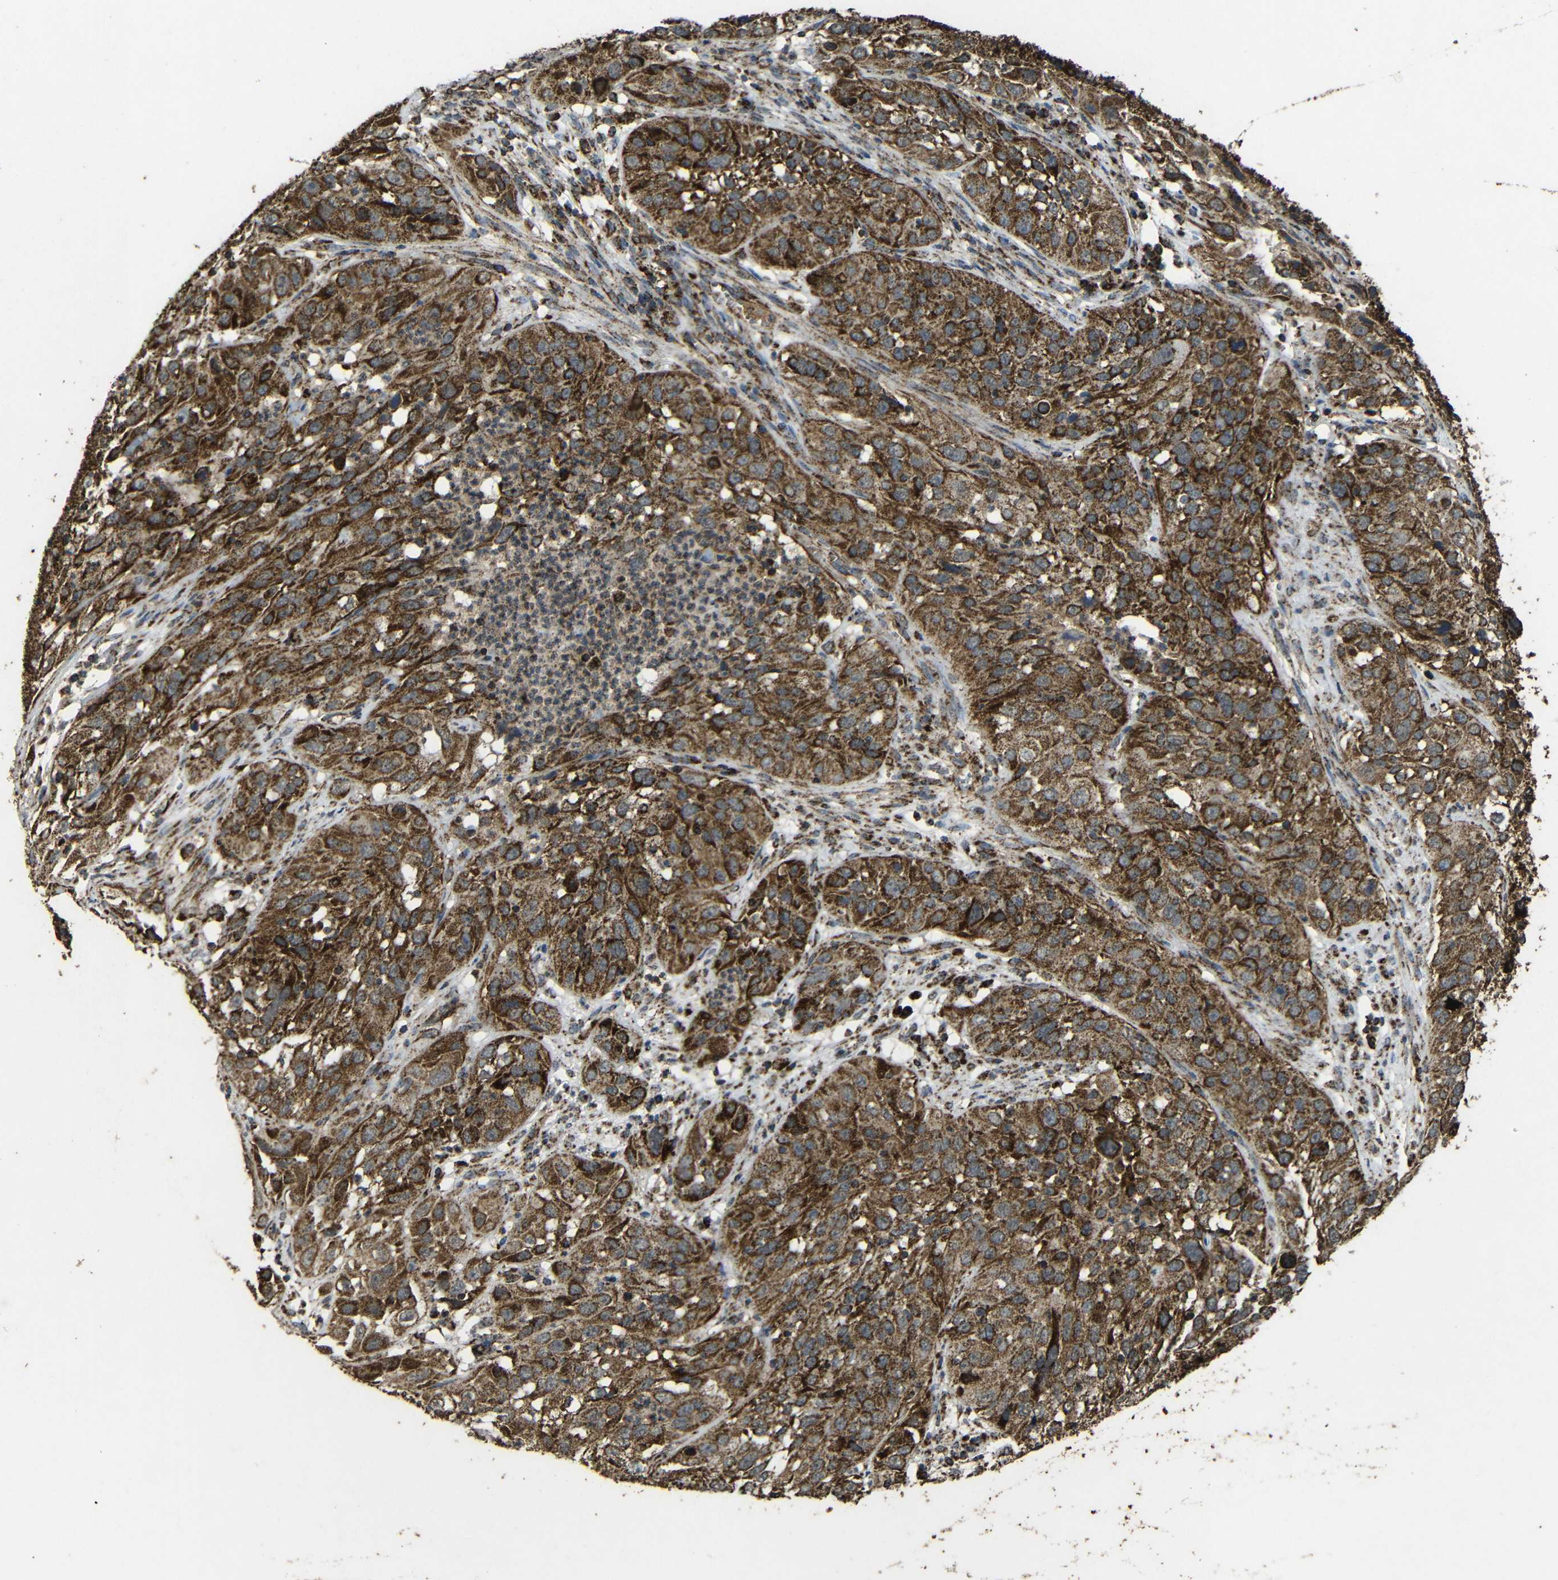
{"staining": {"intensity": "moderate", "quantity": ">75%", "location": "cytoplasmic/membranous"}, "tissue": "cervical cancer", "cell_type": "Tumor cells", "image_type": "cancer", "snomed": [{"axis": "morphology", "description": "Squamous cell carcinoma, NOS"}, {"axis": "topography", "description": "Cervix"}], "caption": "A histopathology image showing moderate cytoplasmic/membranous staining in about >75% of tumor cells in squamous cell carcinoma (cervical), as visualized by brown immunohistochemical staining.", "gene": "ATP5F1A", "patient": {"sex": "female", "age": 32}}